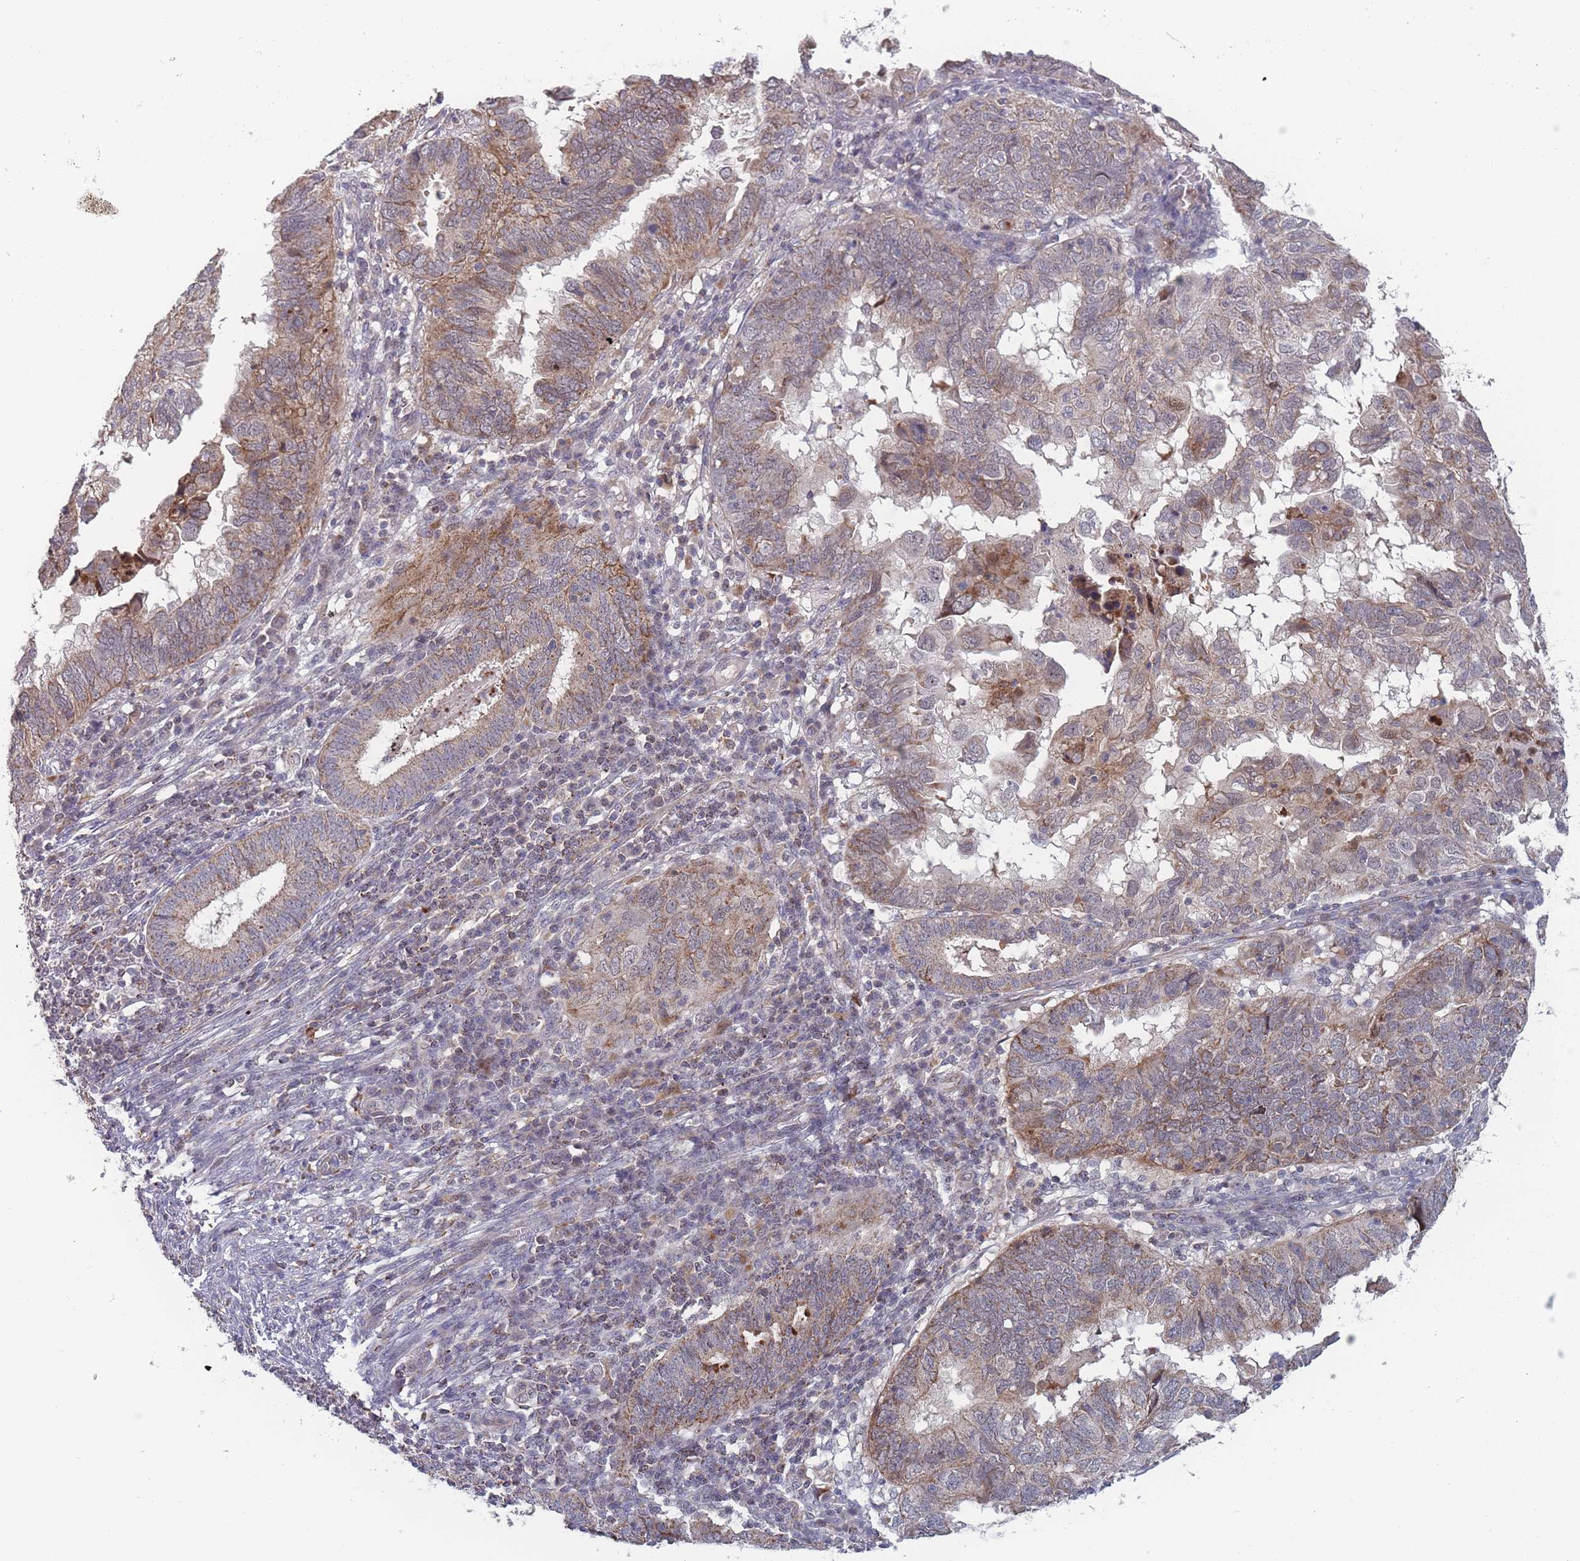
{"staining": {"intensity": "moderate", "quantity": "<25%", "location": "cytoplasmic/membranous,nuclear"}, "tissue": "endometrial cancer", "cell_type": "Tumor cells", "image_type": "cancer", "snomed": [{"axis": "morphology", "description": "Adenocarcinoma, NOS"}, {"axis": "topography", "description": "Uterus"}], "caption": "Immunohistochemical staining of human endometrial cancer demonstrates low levels of moderate cytoplasmic/membranous and nuclear protein staining in about <25% of tumor cells.", "gene": "TMEM232", "patient": {"sex": "female", "age": 77}}